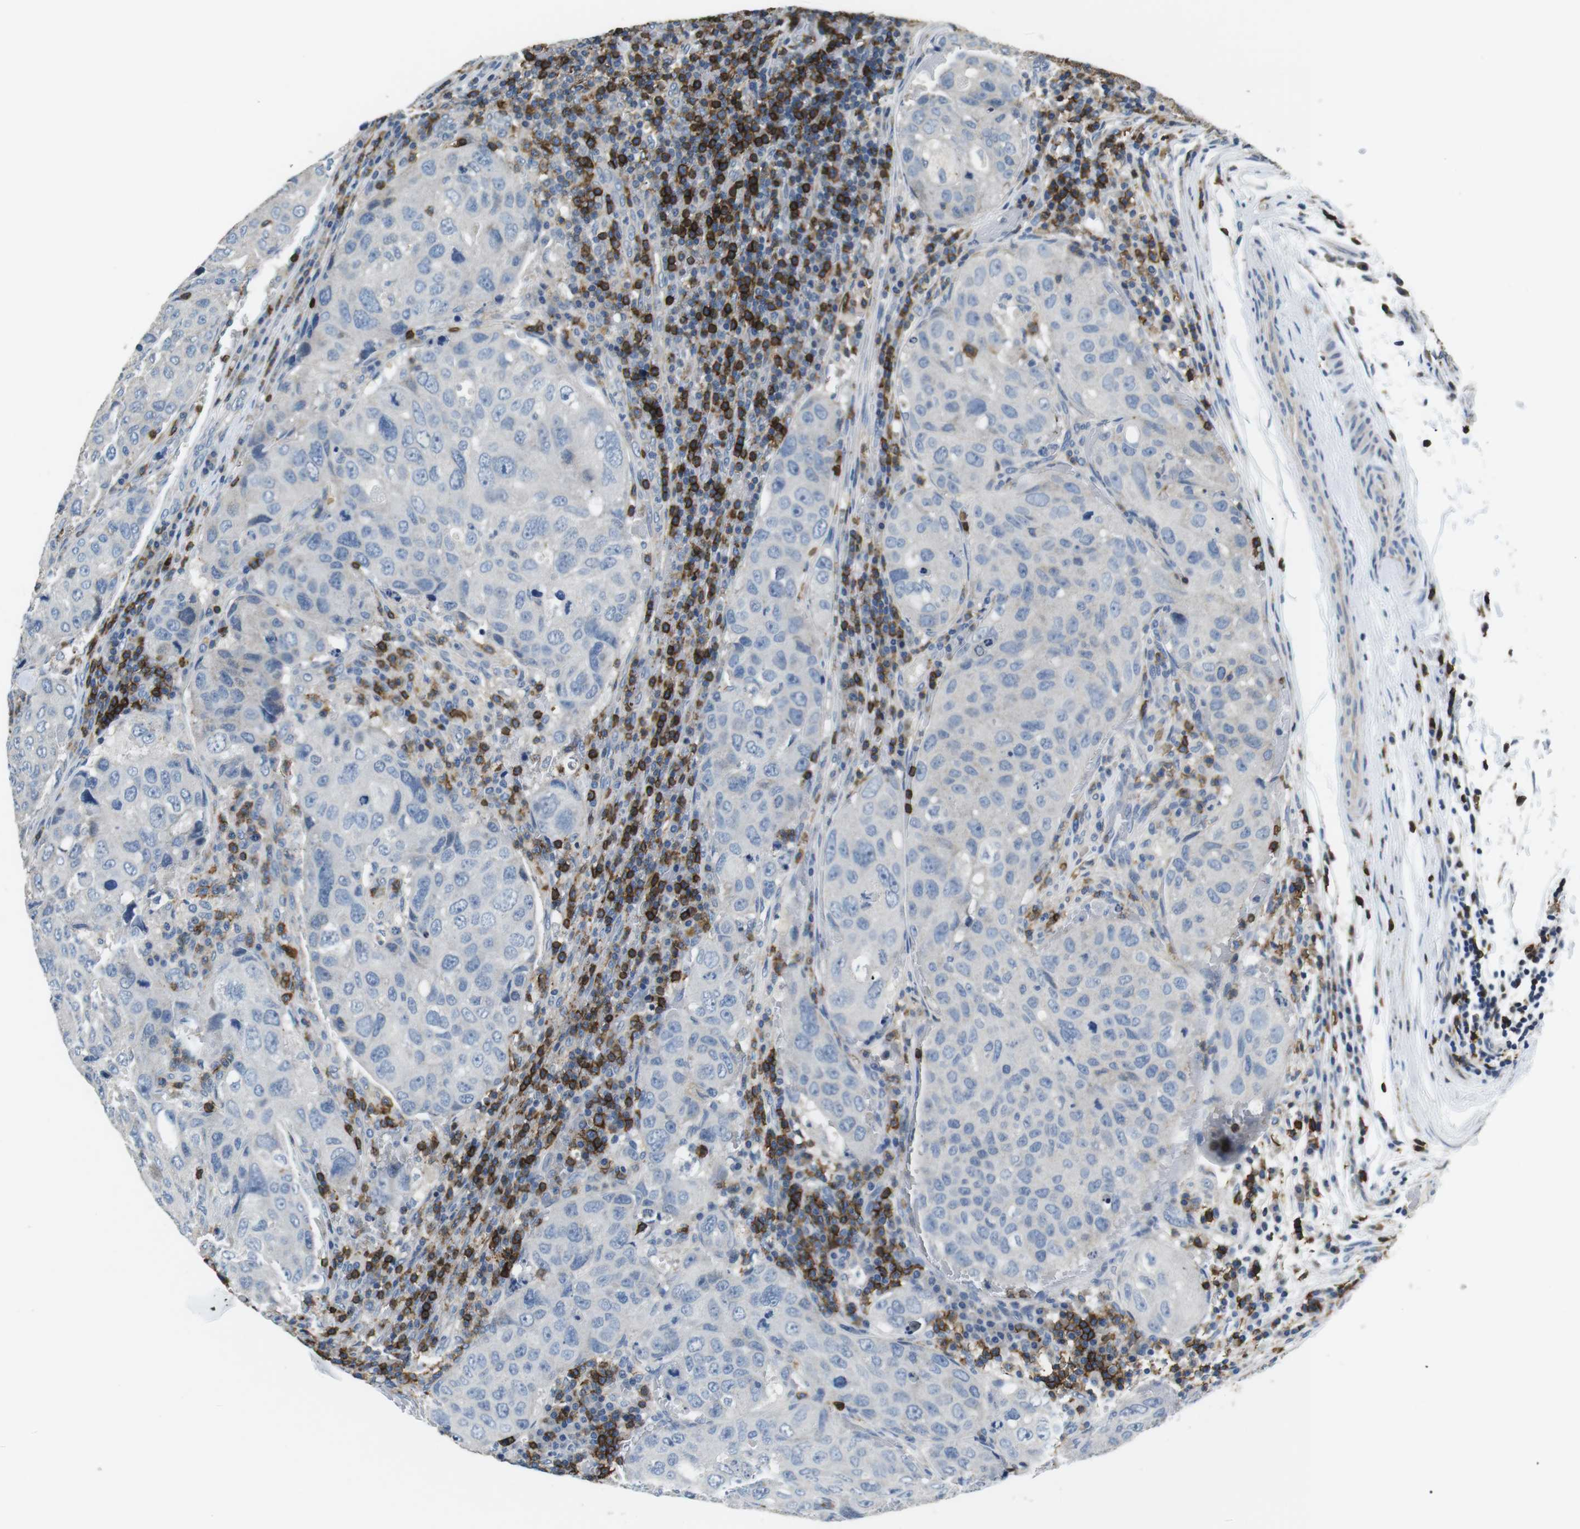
{"staining": {"intensity": "negative", "quantity": "none", "location": "none"}, "tissue": "urothelial cancer", "cell_type": "Tumor cells", "image_type": "cancer", "snomed": [{"axis": "morphology", "description": "Urothelial carcinoma, High grade"}, {"axis": "topography", "description": "Lymph node"}, {"axis": "topography", "description": "Urinary bladder"}], "caption": "This is a photomicrograph of immunohistochemistry staining of urothelial carcinoma (high-grade), which shows no expression in tumor cells. (DAB (3,3'-diaminobenzidine) immunohistochemistry (IHC) with hematoxylin counter stain).", "gene": "CD6", "patient": {"sex": "male", "age": 51}}